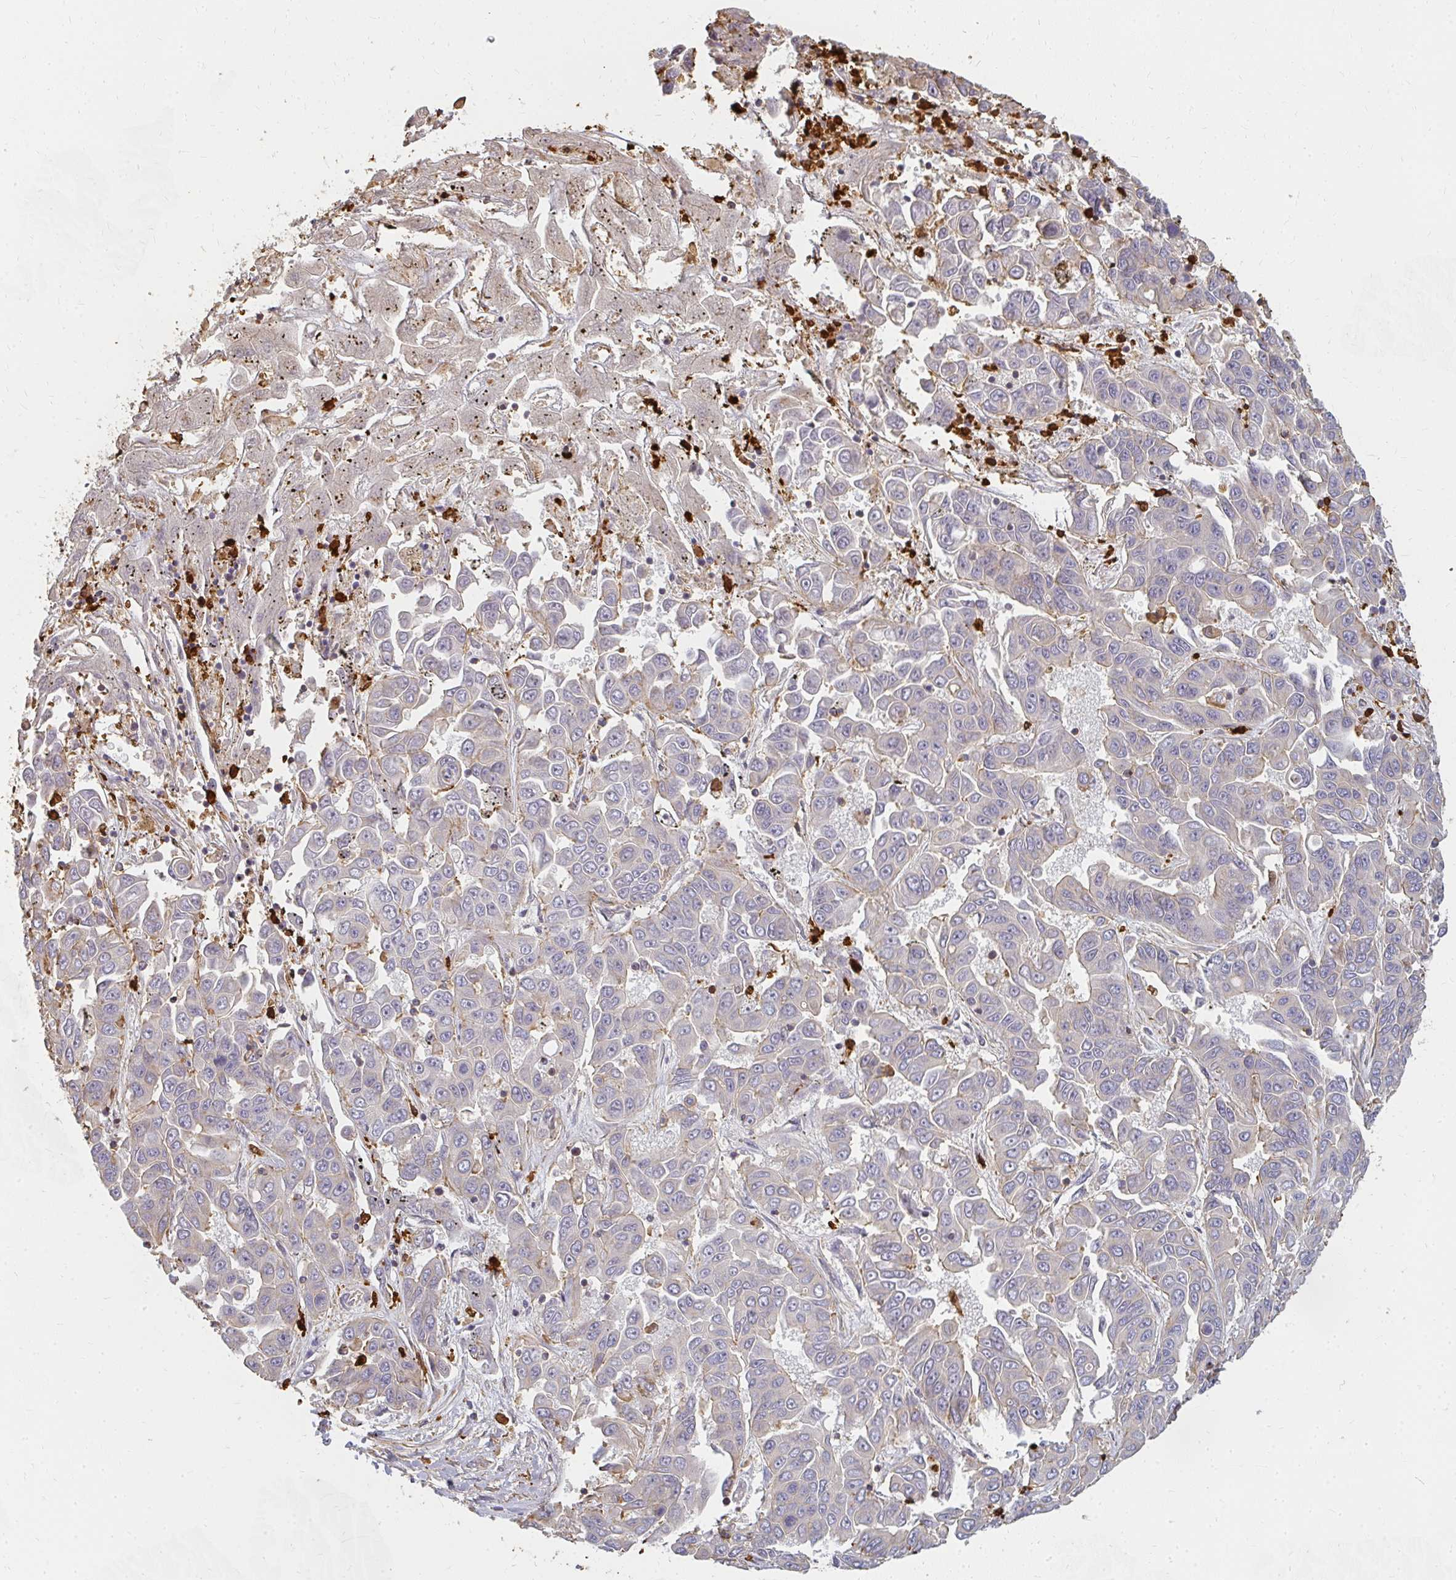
{"staining": {"intensity": "weak", "quantity": "<25%", "location": "cytoplasmic/membranous"}, "tissue": "liver cancer", "cell_type": "Tumor cells", "image_type": "cancer", "snomed": [{"axis": "morphology", "description": "Cholangiocarcinoma"}, {"axis": "topography", "description": "Liver"}], "caption": "A high-resolution histopathology image shows IHC staining of cholangiocarcinoma (liver), which demonstrates no significant positivity in tumor cells.", "gene": "CNTRL", "patient": {"sex": "female", "age": 52}}